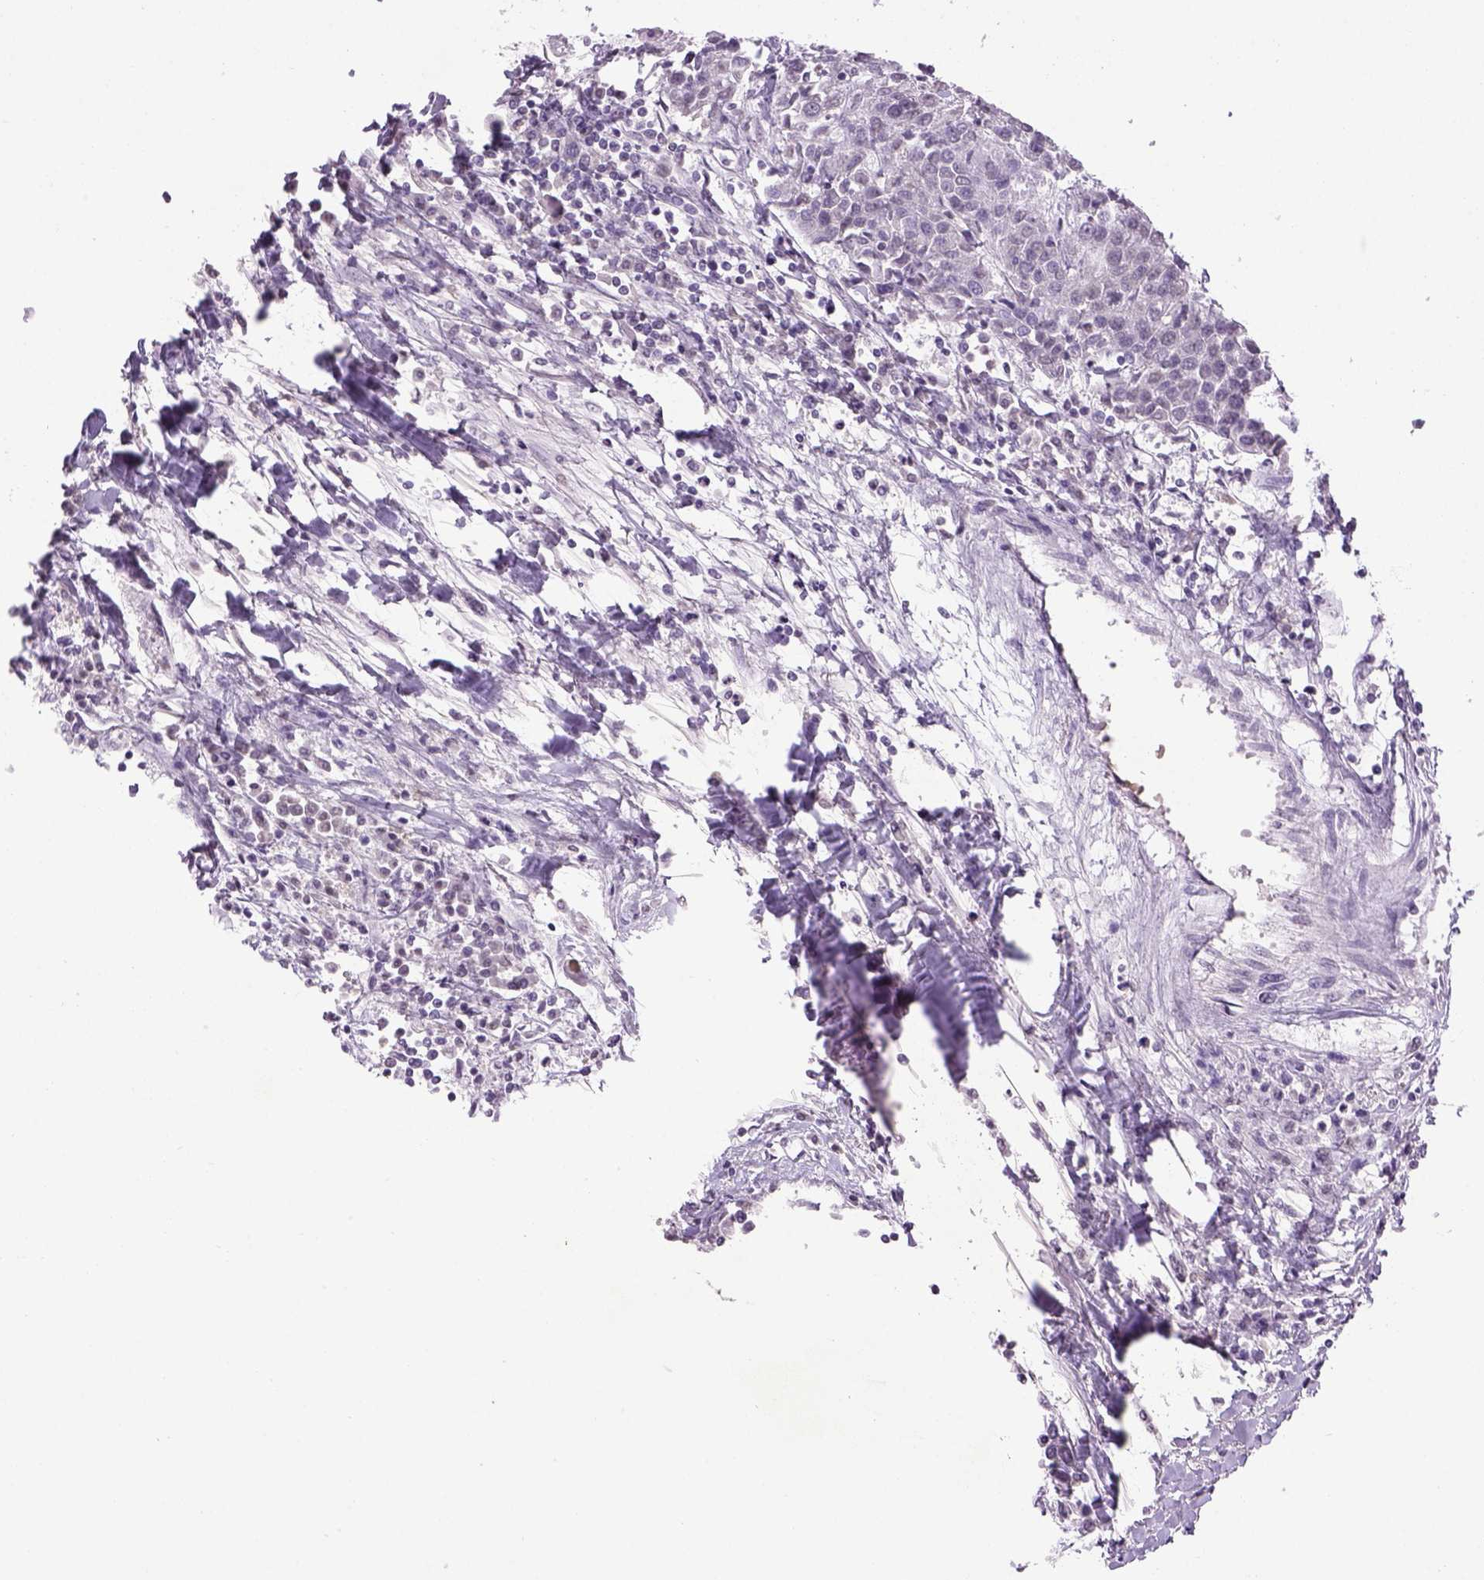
{"staining": {"intensity": "negative", "quantity": "none", "location": "none"}, "tissue": "urothelial cancer", "cell_type": "Tumor cells", "image_type": "cancer", "snomed": [{"axis": "morphology", "description": "Urothelial carcinoma, High grade"}, {"axis": "topography", "description": "Urinary bladder"}], "caption": "This micrograph is of urothelial cancer stained with immunohistochemistry to label a protein in brown with the nuclei are counter-stained blue. There is no staining in tumor cells.", "gene": "PRRT1", "patient": {"sex": "female", "age": 85}}